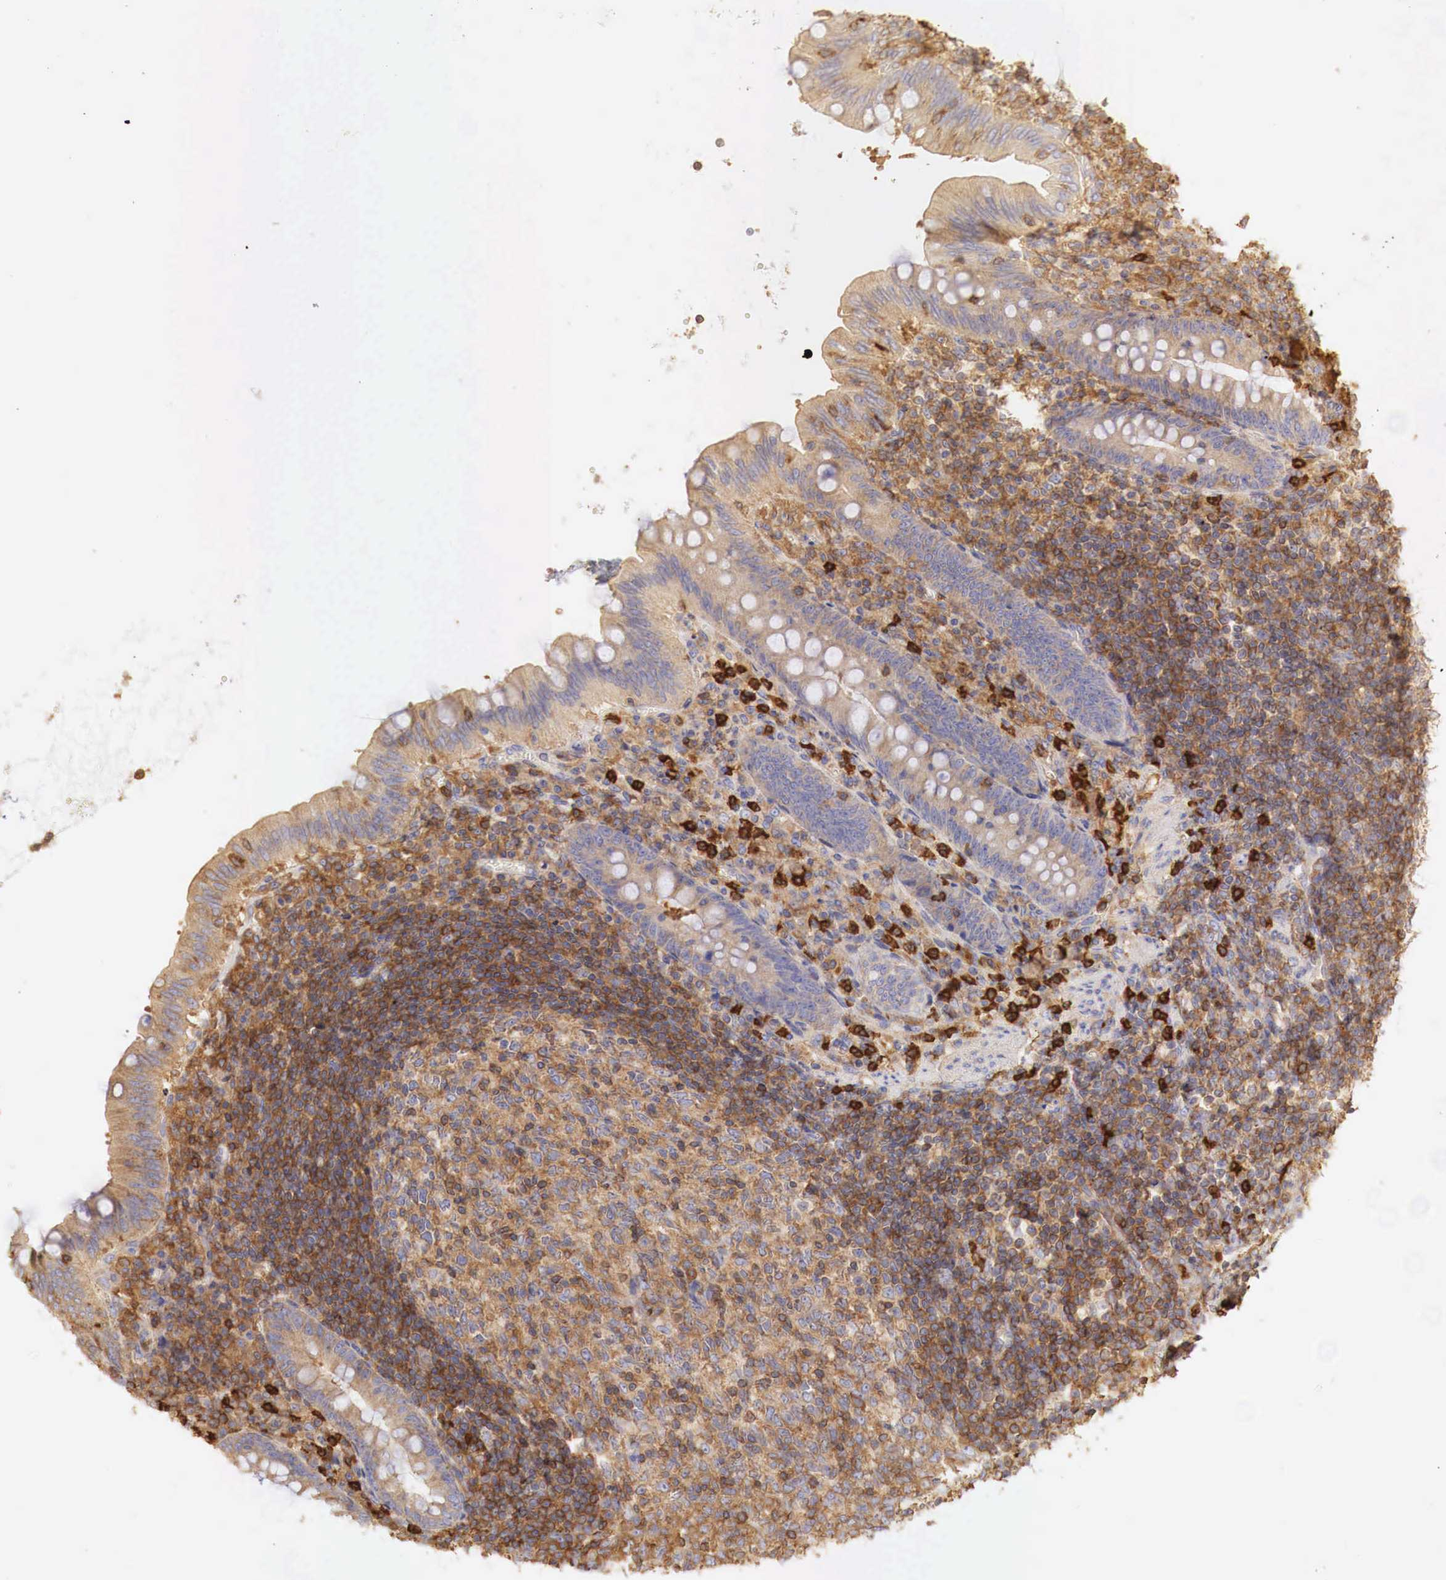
{"staining": {"intensity": "moderate", "quantity": "25%-75%", "location": "cytoplasmic/membranous"}, "tissue": "appendix", "cell_type": "Glandular cells", "image_type": "normal", "snomed": [{"axis": "morphology", "description": "Normal tissue, NOS"}, {"axis": "topography", "description": "Appendix"}], "caption": "Human appendix stained for a protein (brown) displays moderate cytoplasmic/membranous positive staining in approximately 25%-75% of glandular cells.", "gene": "G6PD", "patient": {"sex": "female", "age": 34}}